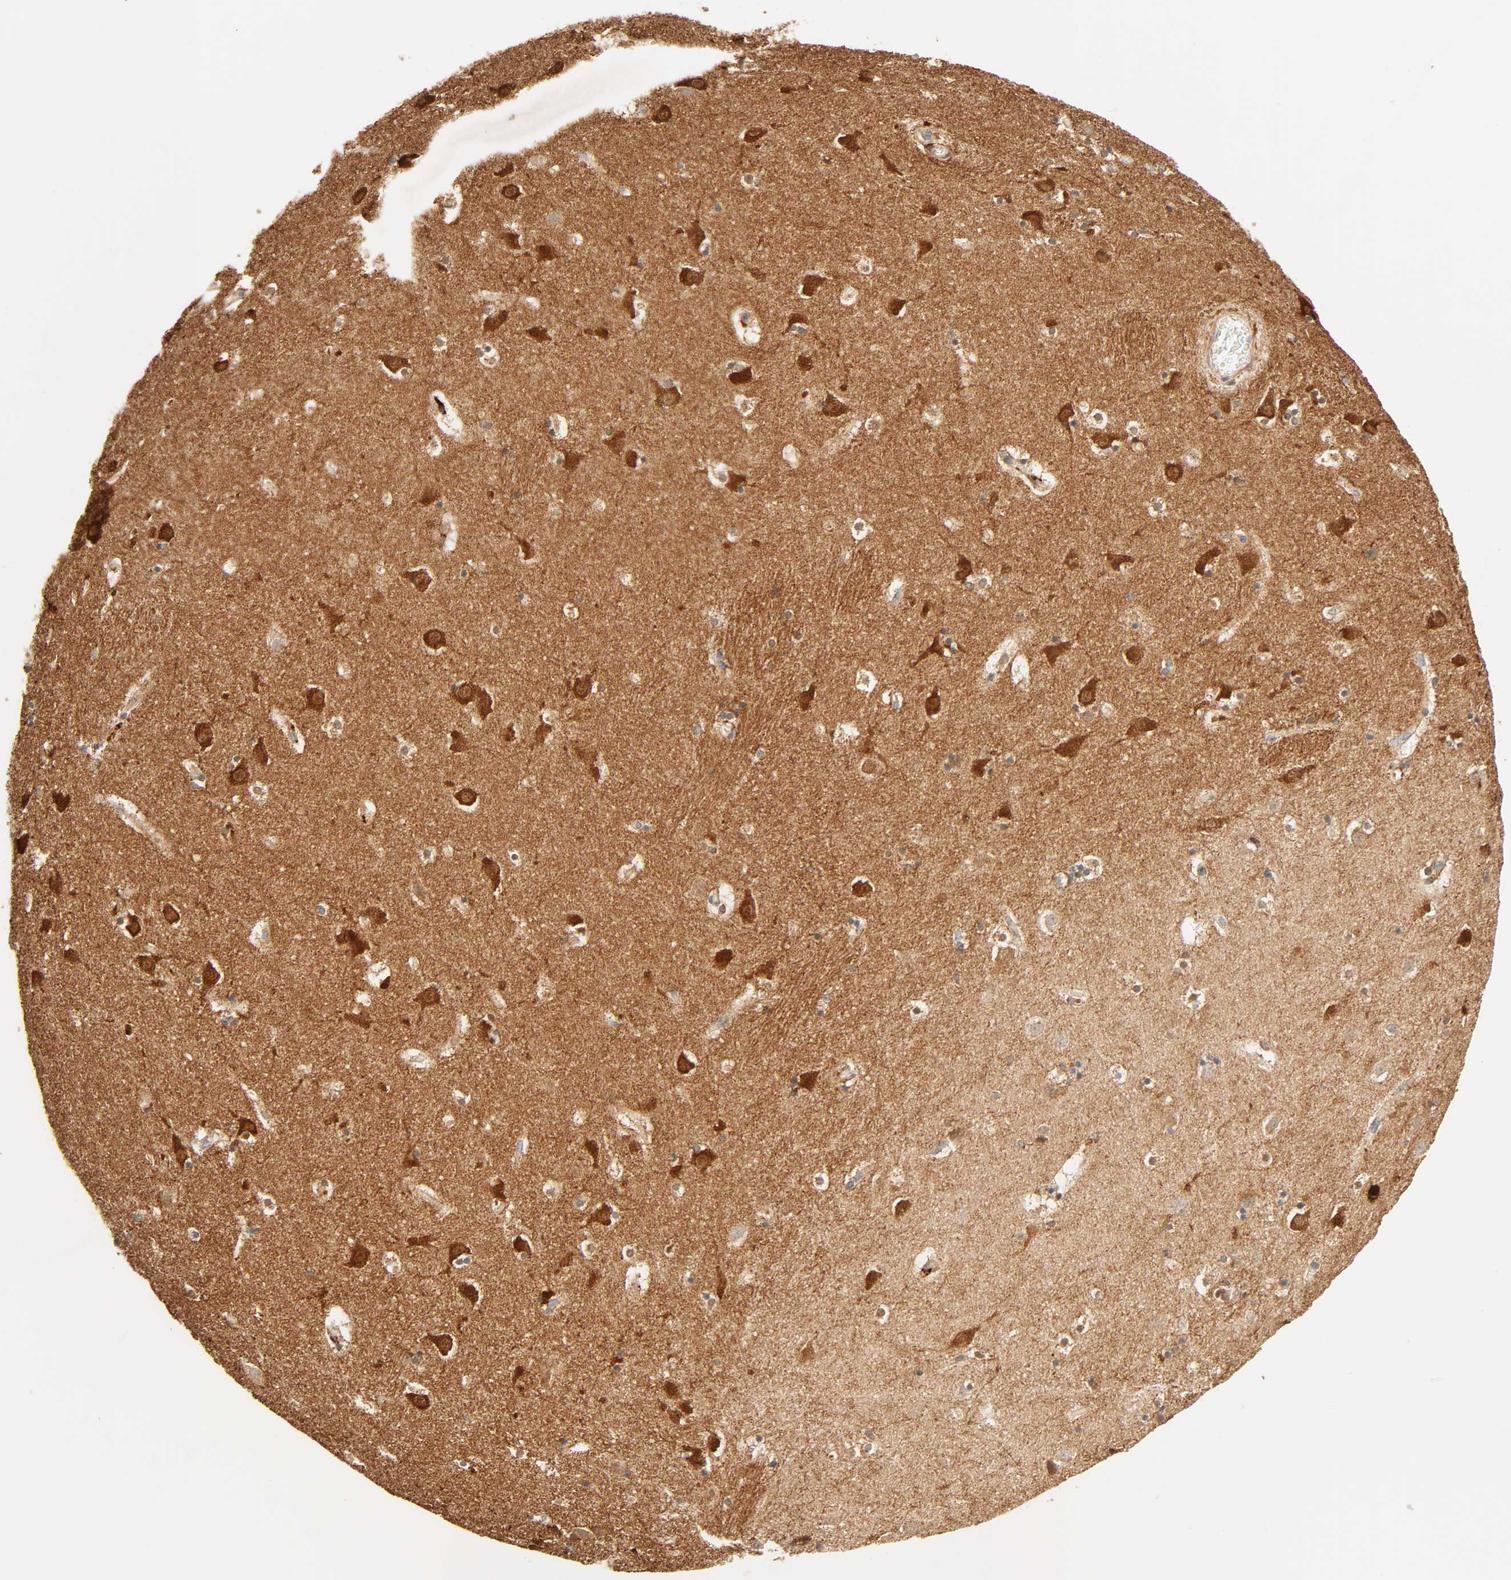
{"staining": {"intensity": "moderate", "quantity": ">75%", "location": "cytoplasmic/membranous"}, "tissue": "caudate", "cell_type": "Glial cells", "image_type": "normal", "snomed": [{"axis": "morphology", "description": "Normal tissue, NOS"}, {"axis": "topography", "description": "Lateral ventricle wall"}], "caption": "IHC micrograph of normal human caudate stained for a protein (brown), which reveals medium levels of moderate cytoplasmic/membranous expression in approximately >75% of glial cells.", "gene": "MAPK6", "patient": {"sex": "male", "age": 45}}